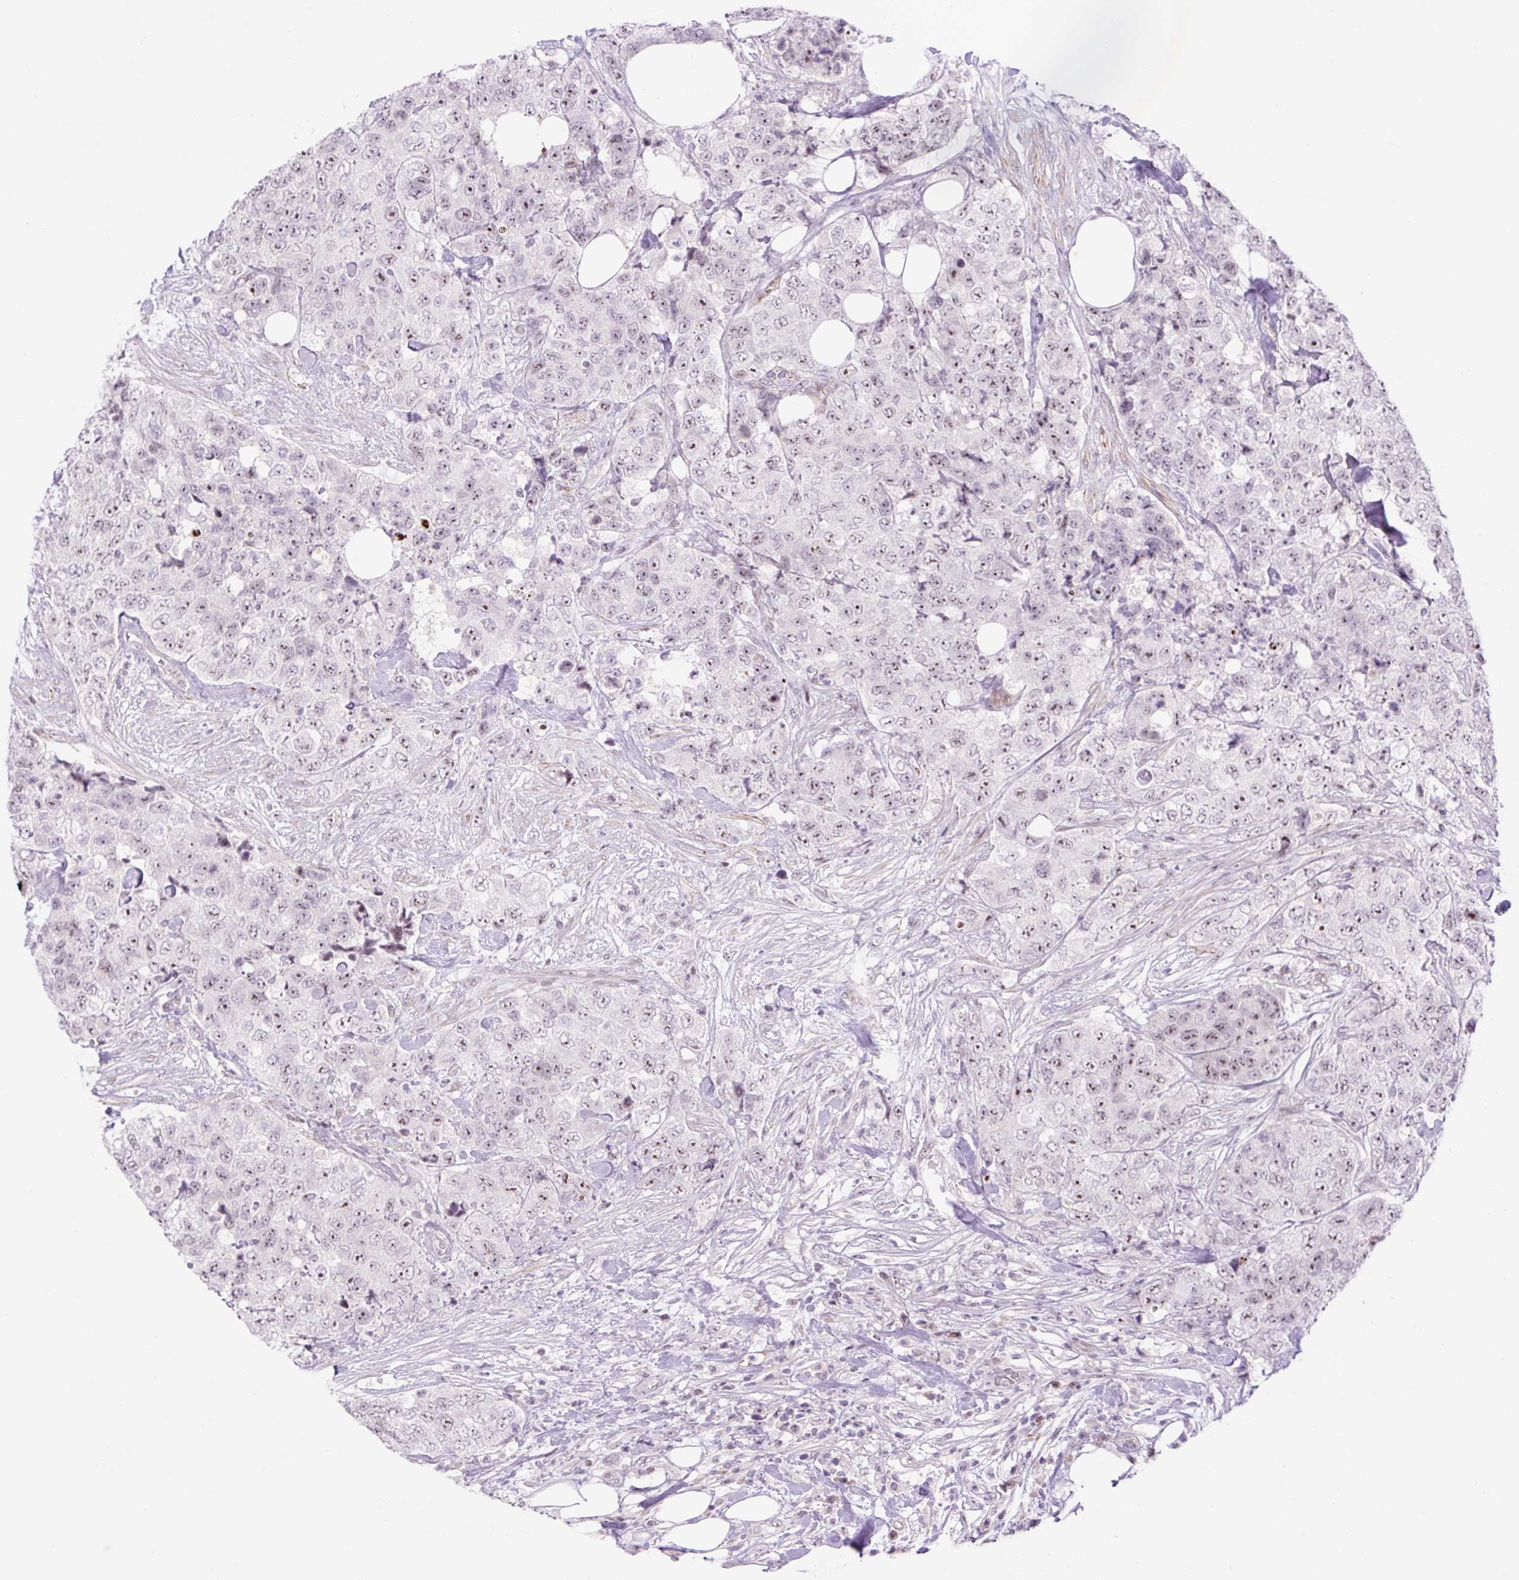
{"staining": {"intensity": "moderate", "quantity": "25%-75%", "location": "nuclear"}, "tissue": "urothelial cancer", "cell_type": "Tumor cells", "image_type": "cancer", "snomed": [{"axis": "morphology", "description": "Urothelial carcinoma, High grade"}, {"axis": "topography", "description": "Urinary bladder"}], "caption": "Brown immunohistochemical staining in human urothelial cancer reveals moderate nuclear positivity in about 25%-75% of tumor cells. (IHC, brightfield microscopy, high magnification).", "gene": "ZNF417", "patient": {"sex": "female", "age": 78}}